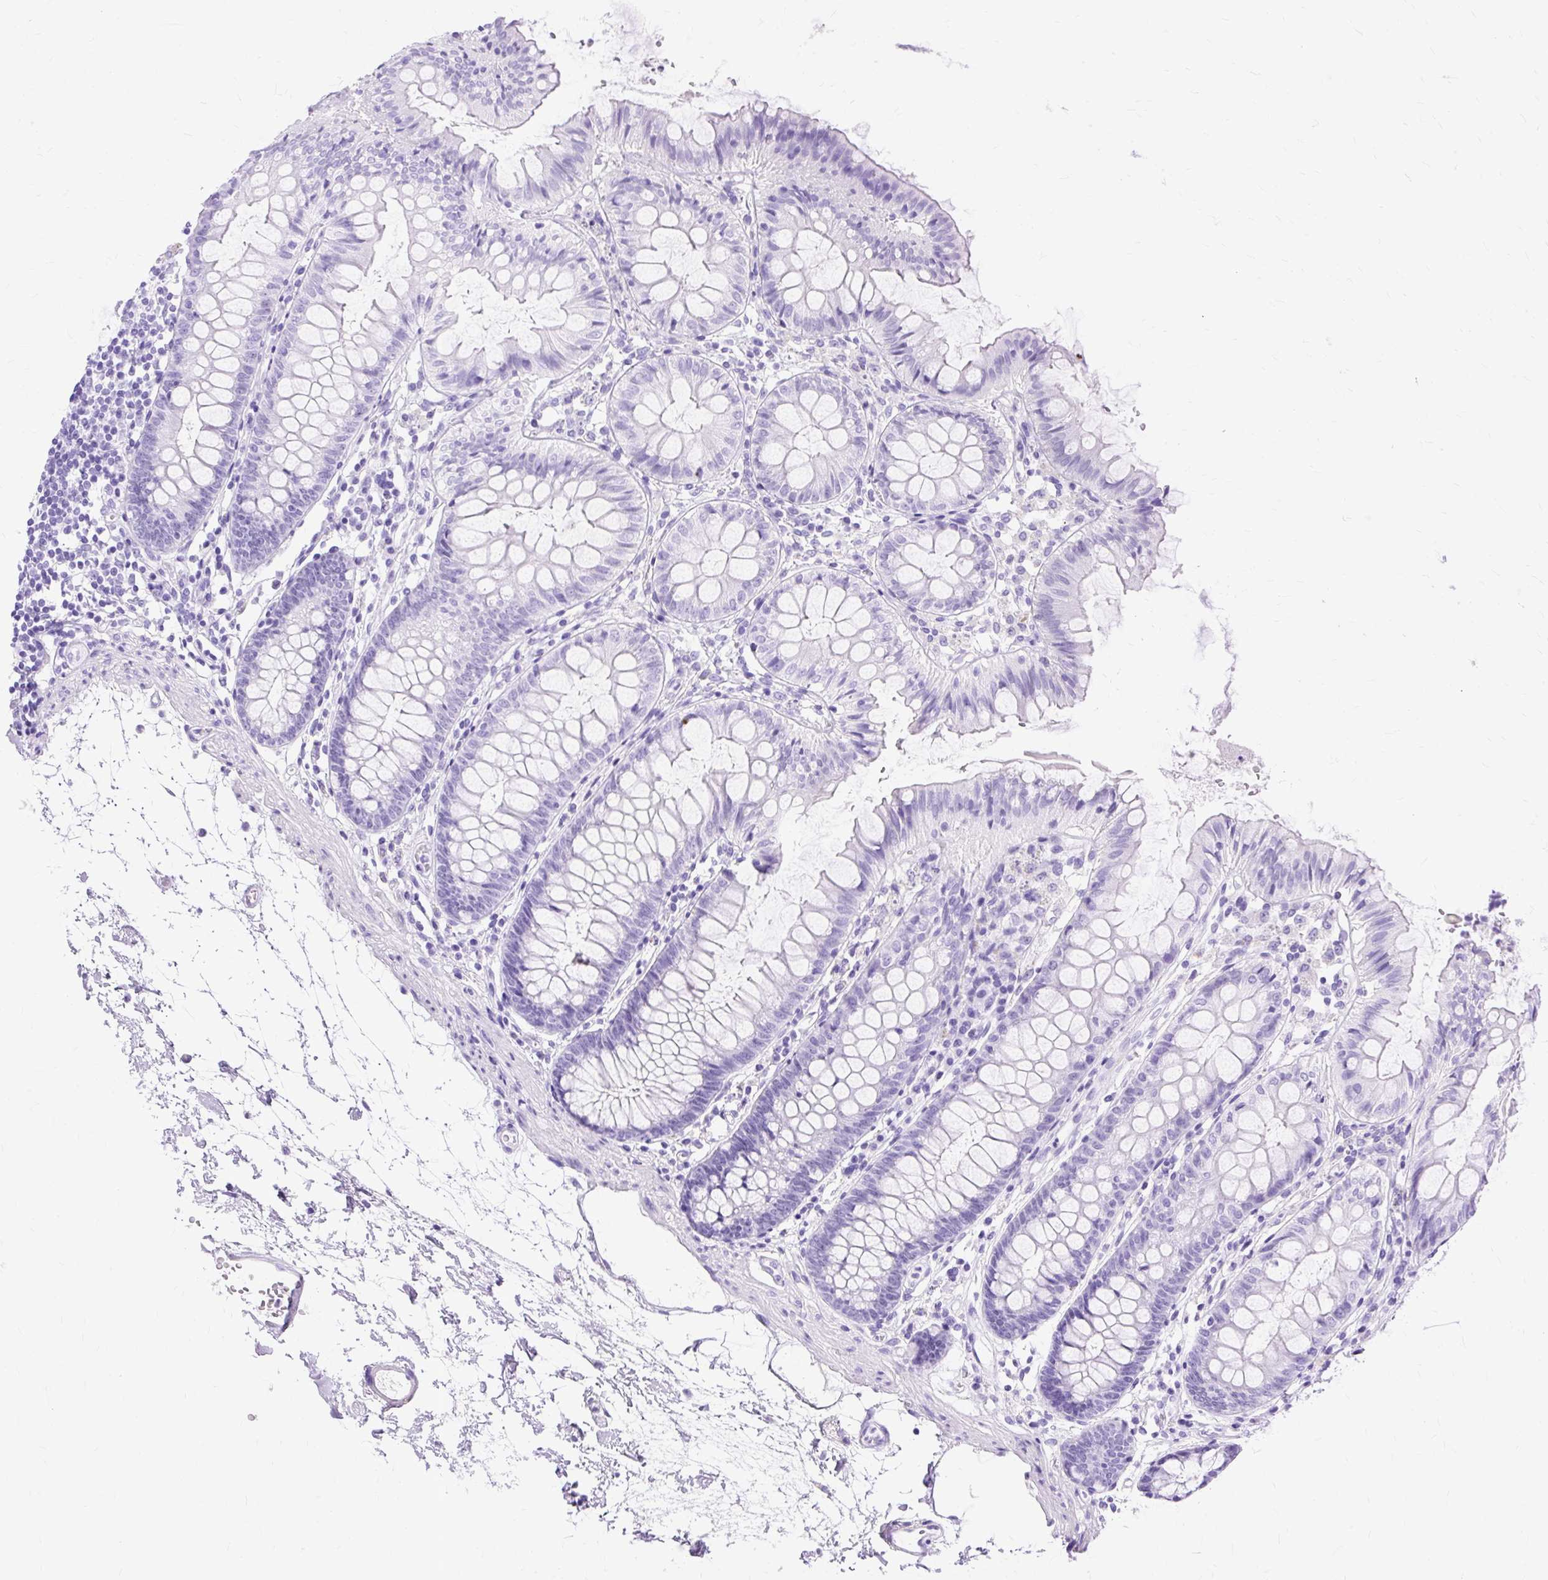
{"staining": {"intensity": "negative", "quantity": "none", "location": "none"}, "tissue": "colon", "cell_type": "Endothelial cells", "image_type": "normal", "snomed": [{"axis": "morphology", "description": "Normal tissue, NOS"}, {"axis": "topography", "description": "Colon"}], "caption": "IHC of benign human colon demonstrates no staining in endothelial cells. Brightfield microscopy of IHC stained with DAB (3,3'-diaminobenzidine) (brown) and hematoxylin (blue), captured at high magnification.", "gene": "SLC8A2", "patient": {"sex": "female", "age": 84}}